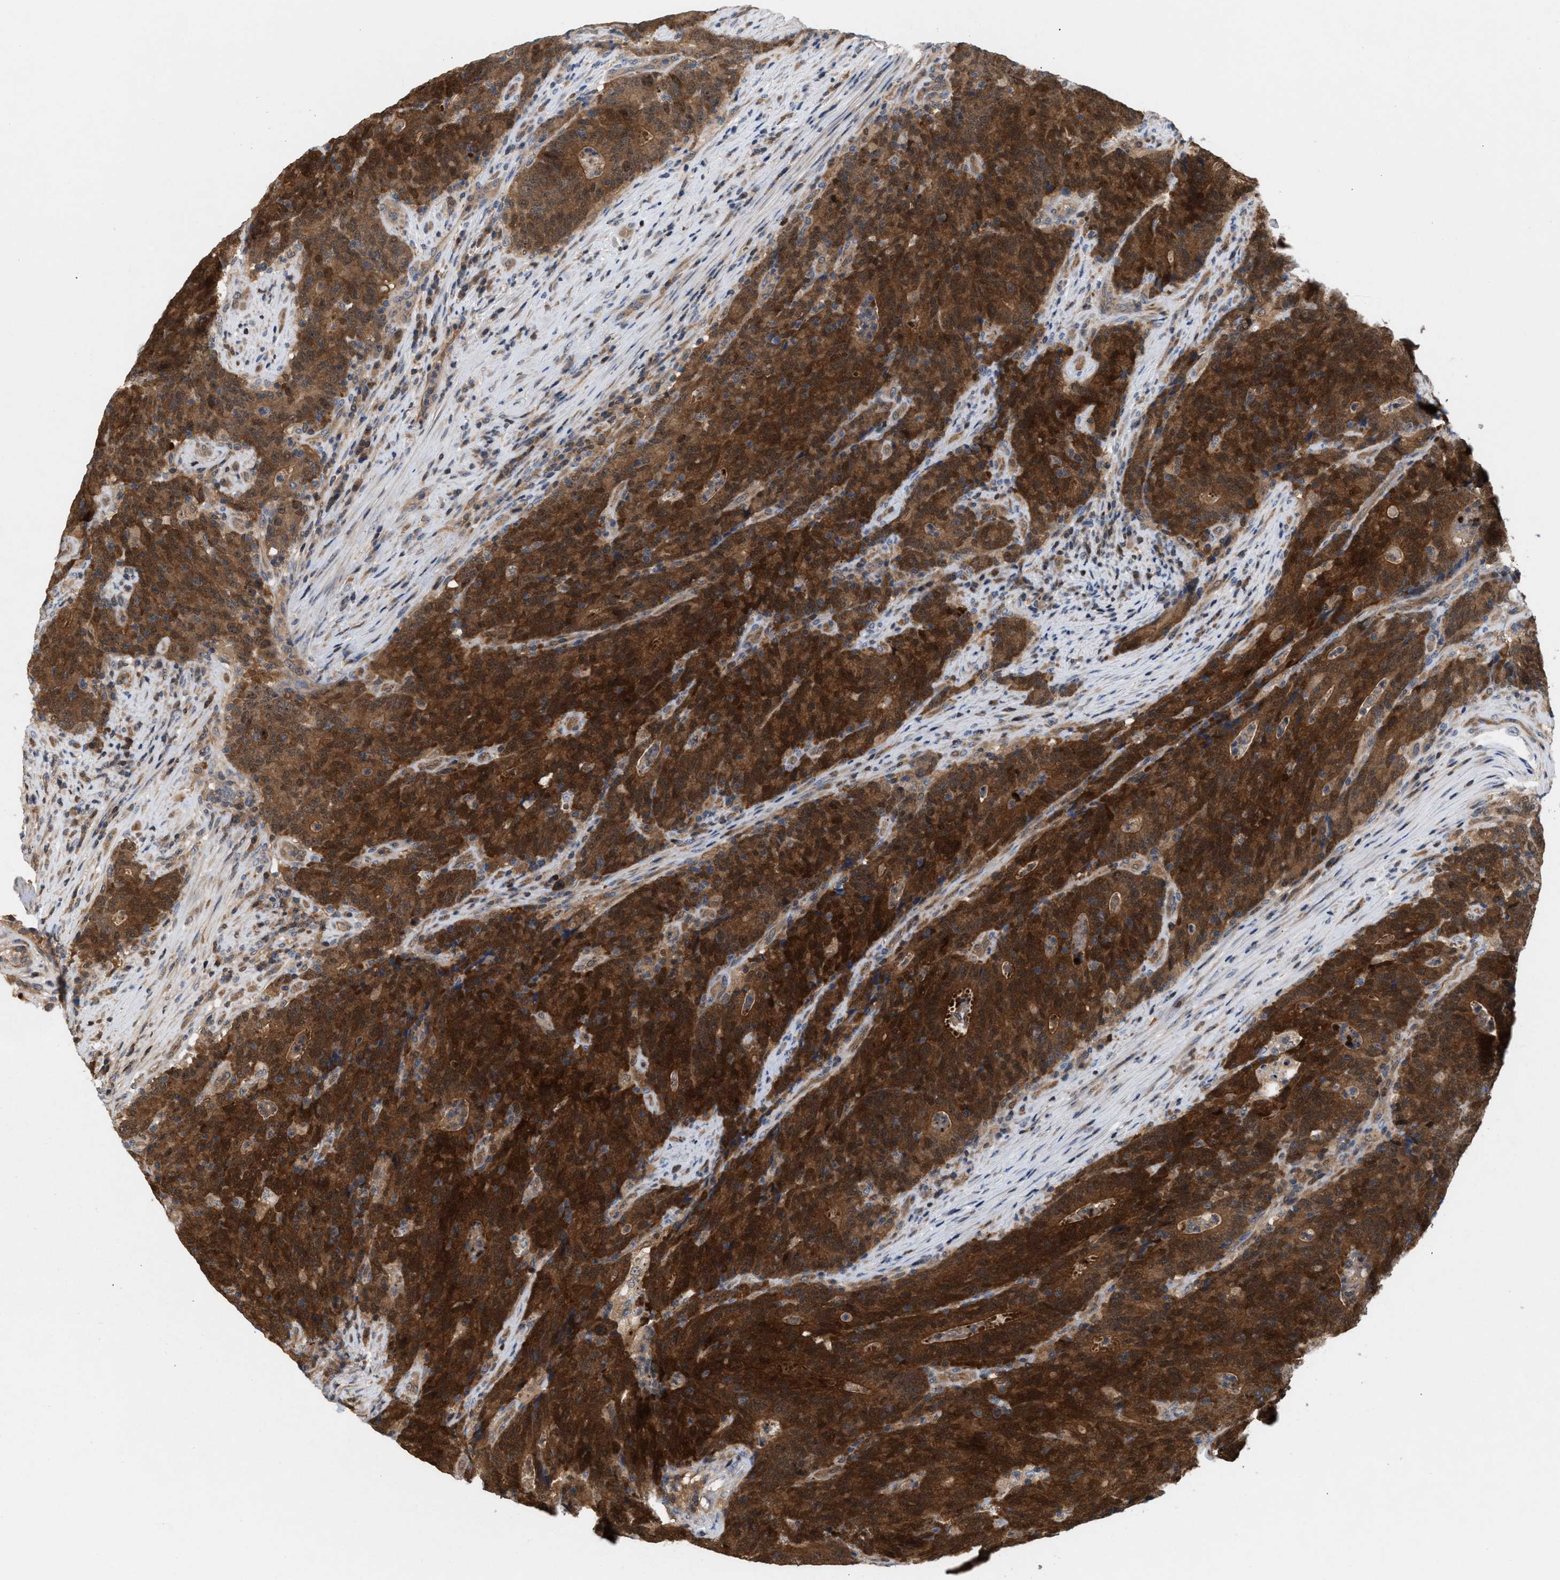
{"staining": {"intensity": "strong", "quantity": ">75%", "location": "cytoplasmic/membranous,nuclear"}, "tissue": "colorectal cancer", "cell_type": "Tumor cells", "image_type": "cancer", "snomed": [{"axis": "morphology", "description": "Normal tissue, NOS"}, {"axis": "morphology", "description": "Adenocarcinoma, NOS"}, {"axis": "topography", "description": "Colon"}], "caption": "Protein staining displays strong cytoplasmic/membranous and nuclear positivity in about >75% of tumor cells in colorectal cancer (adenocarcinoma).", "gene": "GLOD4", "patient": {"sex": "female", "age": 75}}